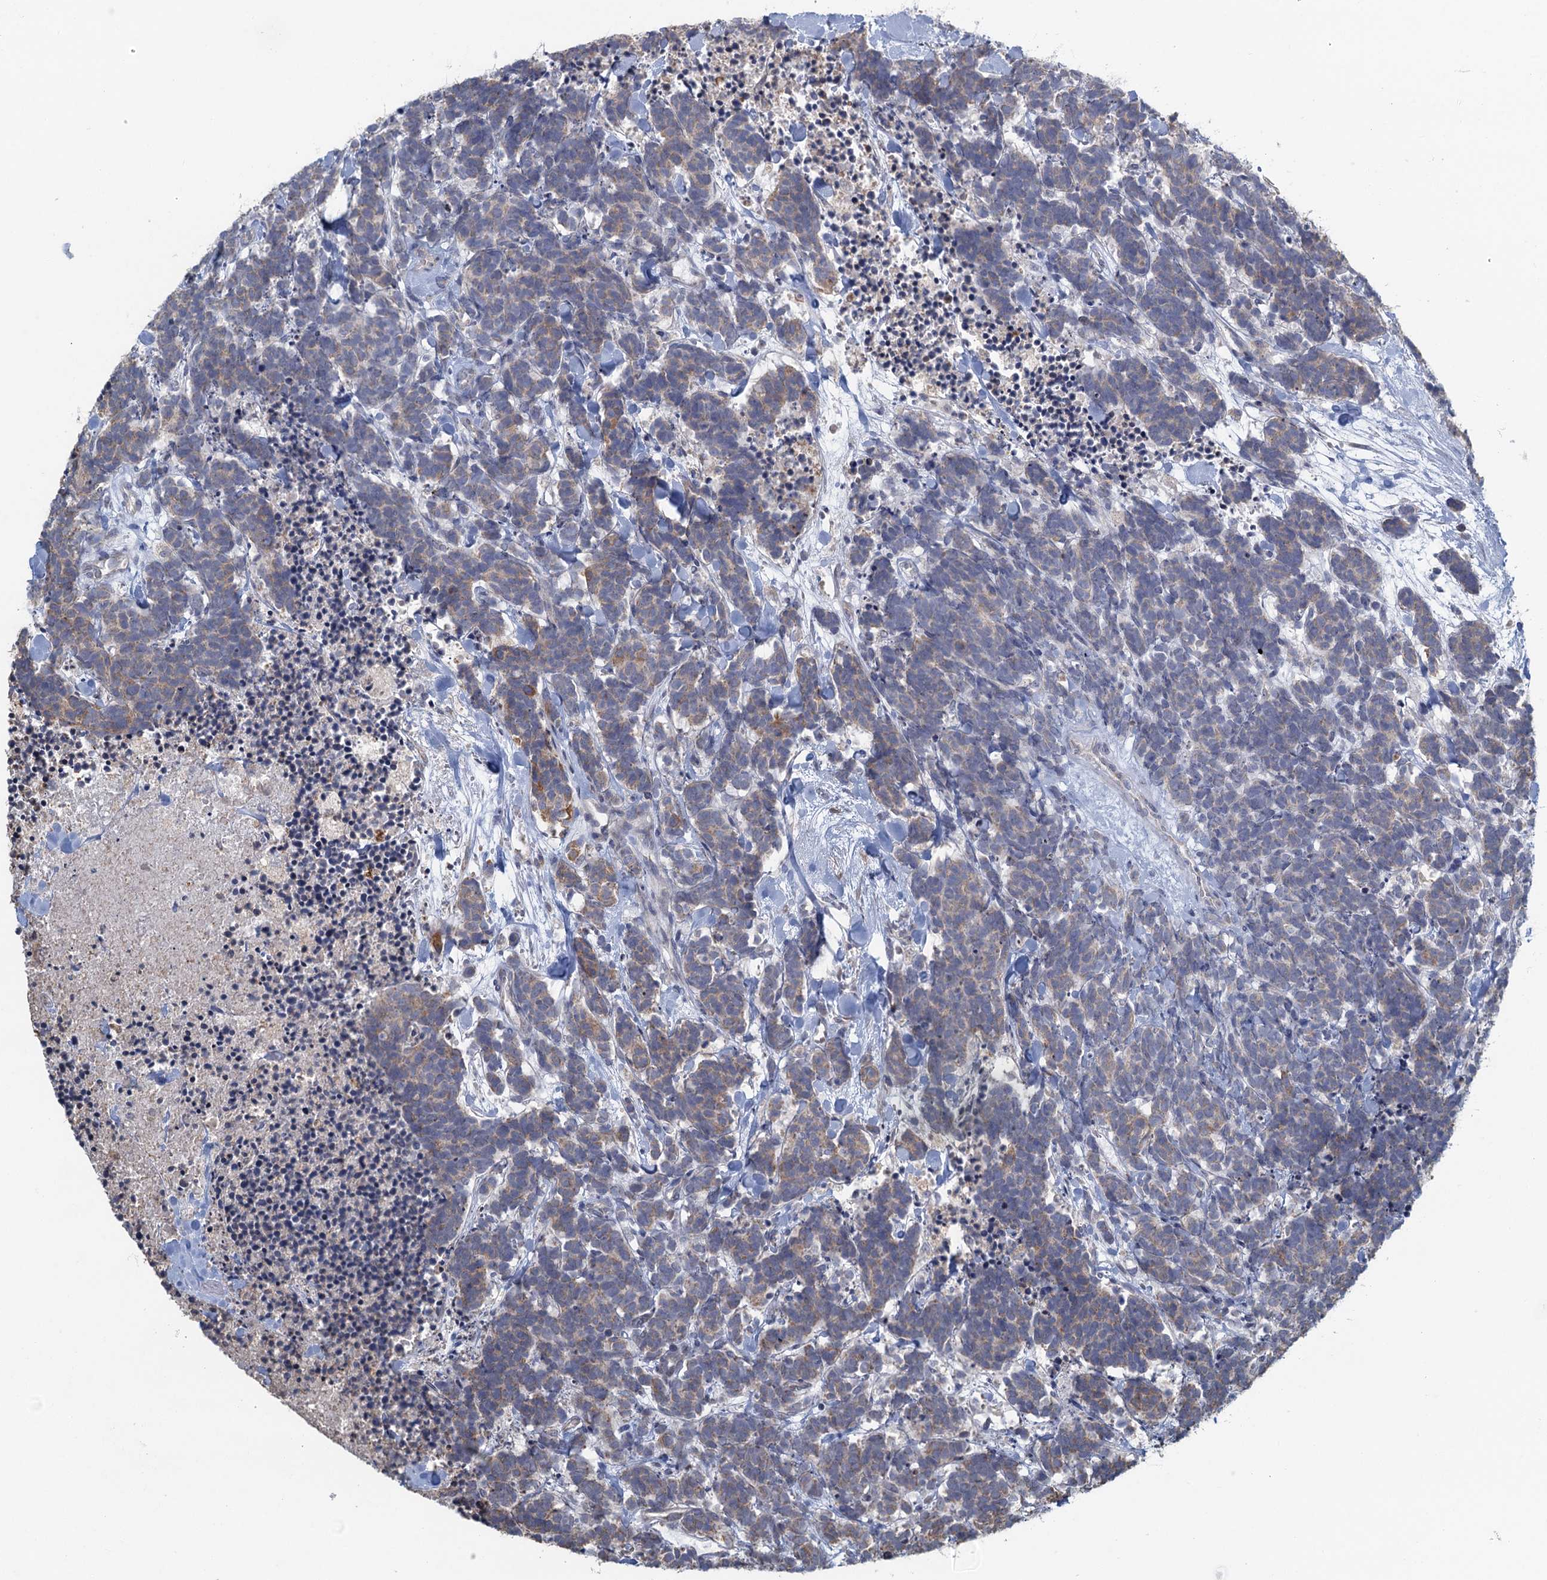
{"staining": {"intensity": "moderate", "quantity": "<25%", "location": "cytoplasmic/membranous"}, "tissue": "carcinoid", "cell_type": "Tumor cells", "image_type": "cancer", "snomed": [{"axis": "morphology", "description": "Carcinoma, NOS"}, {"axis": "morphology", "description": "Carcinoid, malignant, NOS"}, {"axis": "topography", "description": "Prostate"}], "caption": "Protein expression analysis of carcinoma shows moderate cytoplasmic/membranous staining in approximately <25% of tumor cells. The protein is shown in brown color, while the nuclei are stained blue.", "gene": "TEX35", "patient": {"sex": "male", "age": 57}}